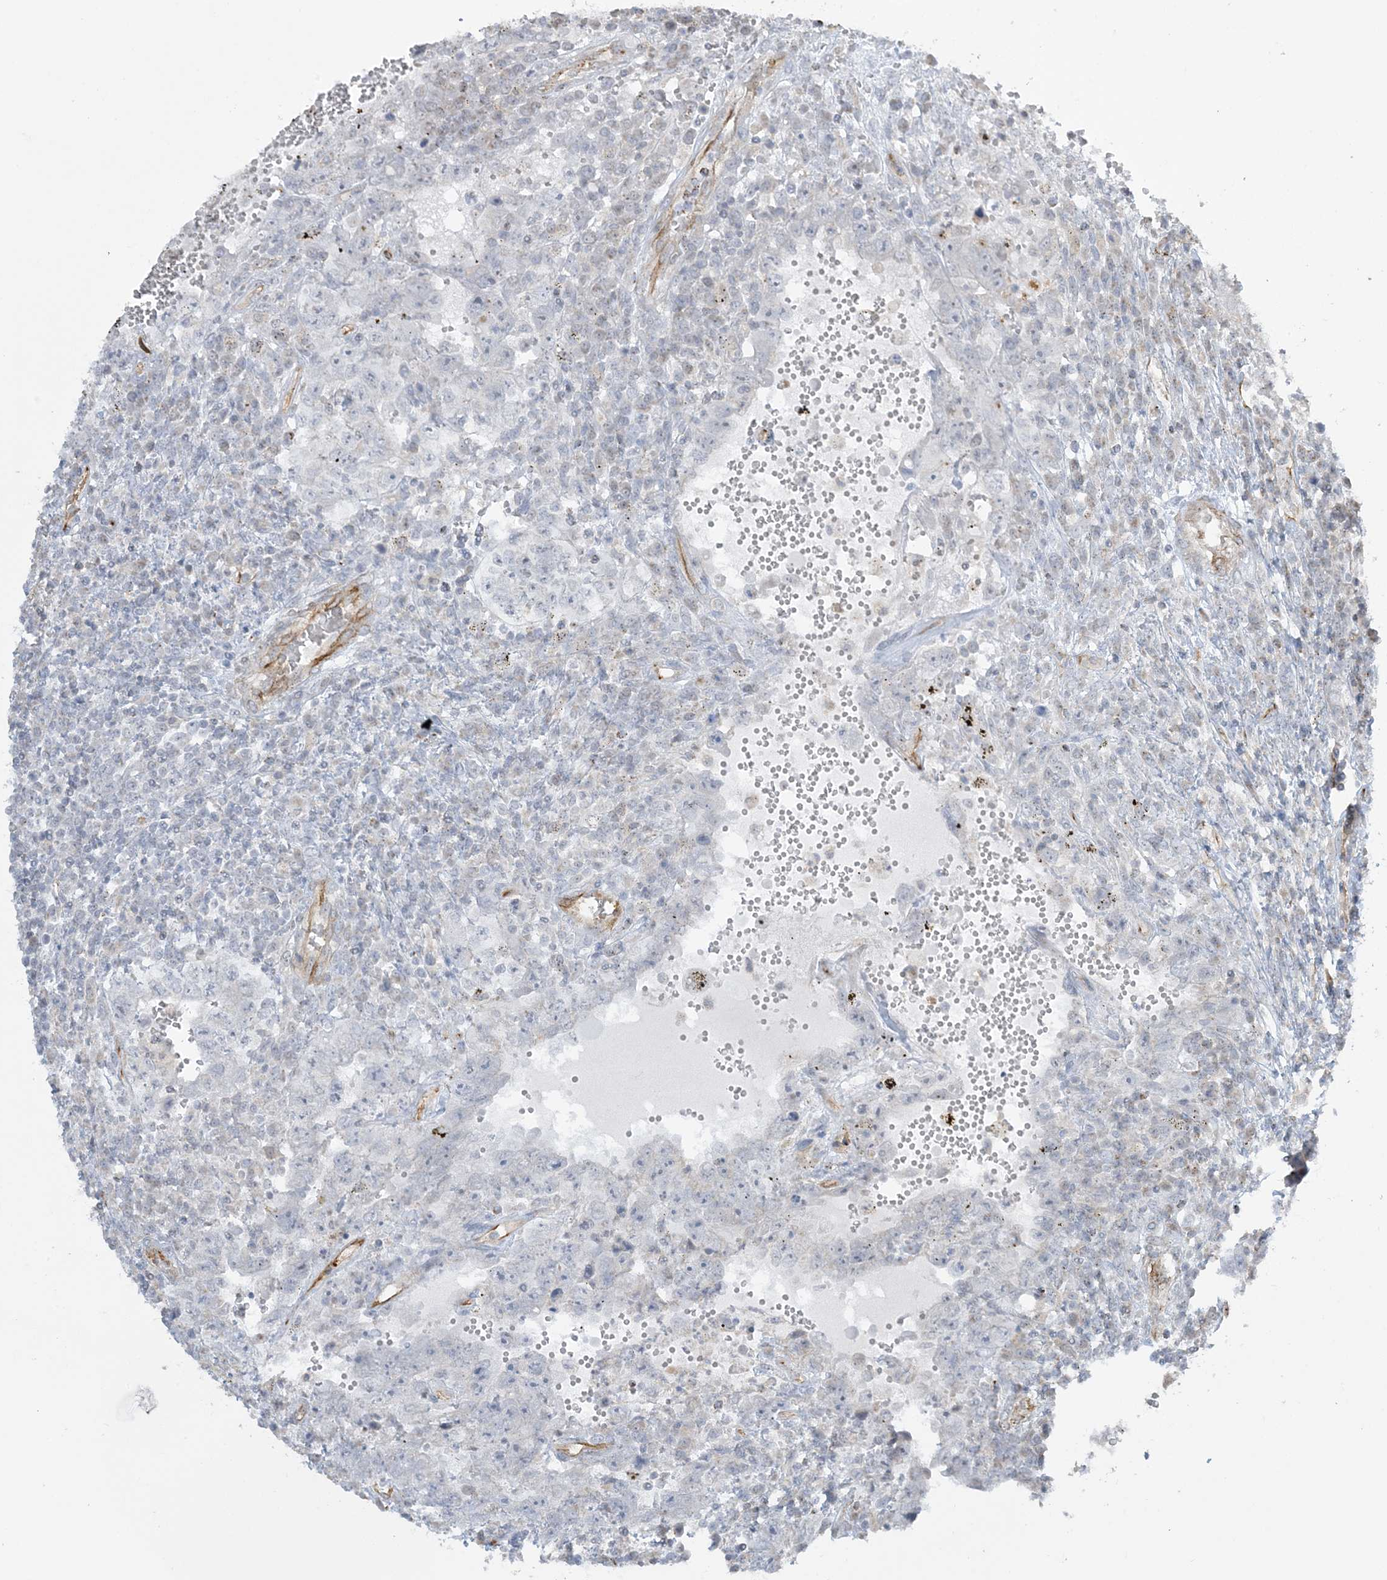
{"staining": {"intensity": "negative", "quantity": "none", "location": "none"}, "tissue": "testis cancer", "cell_type": "Tumor cells", "image_type": "cancer", "snomed": [{"axis": "morphology", "description": "Carcinoma, Embryonal, NOS"}, {"axis": "topography", "description": "Testis"}], "caption": "This is an immunohistochemistry histopathology image of human testis cancer (embryonal carcinoma). There is no expression in tumor cells.", "gene": "AGA", "patient": {"sex": "male", "age": 26}}